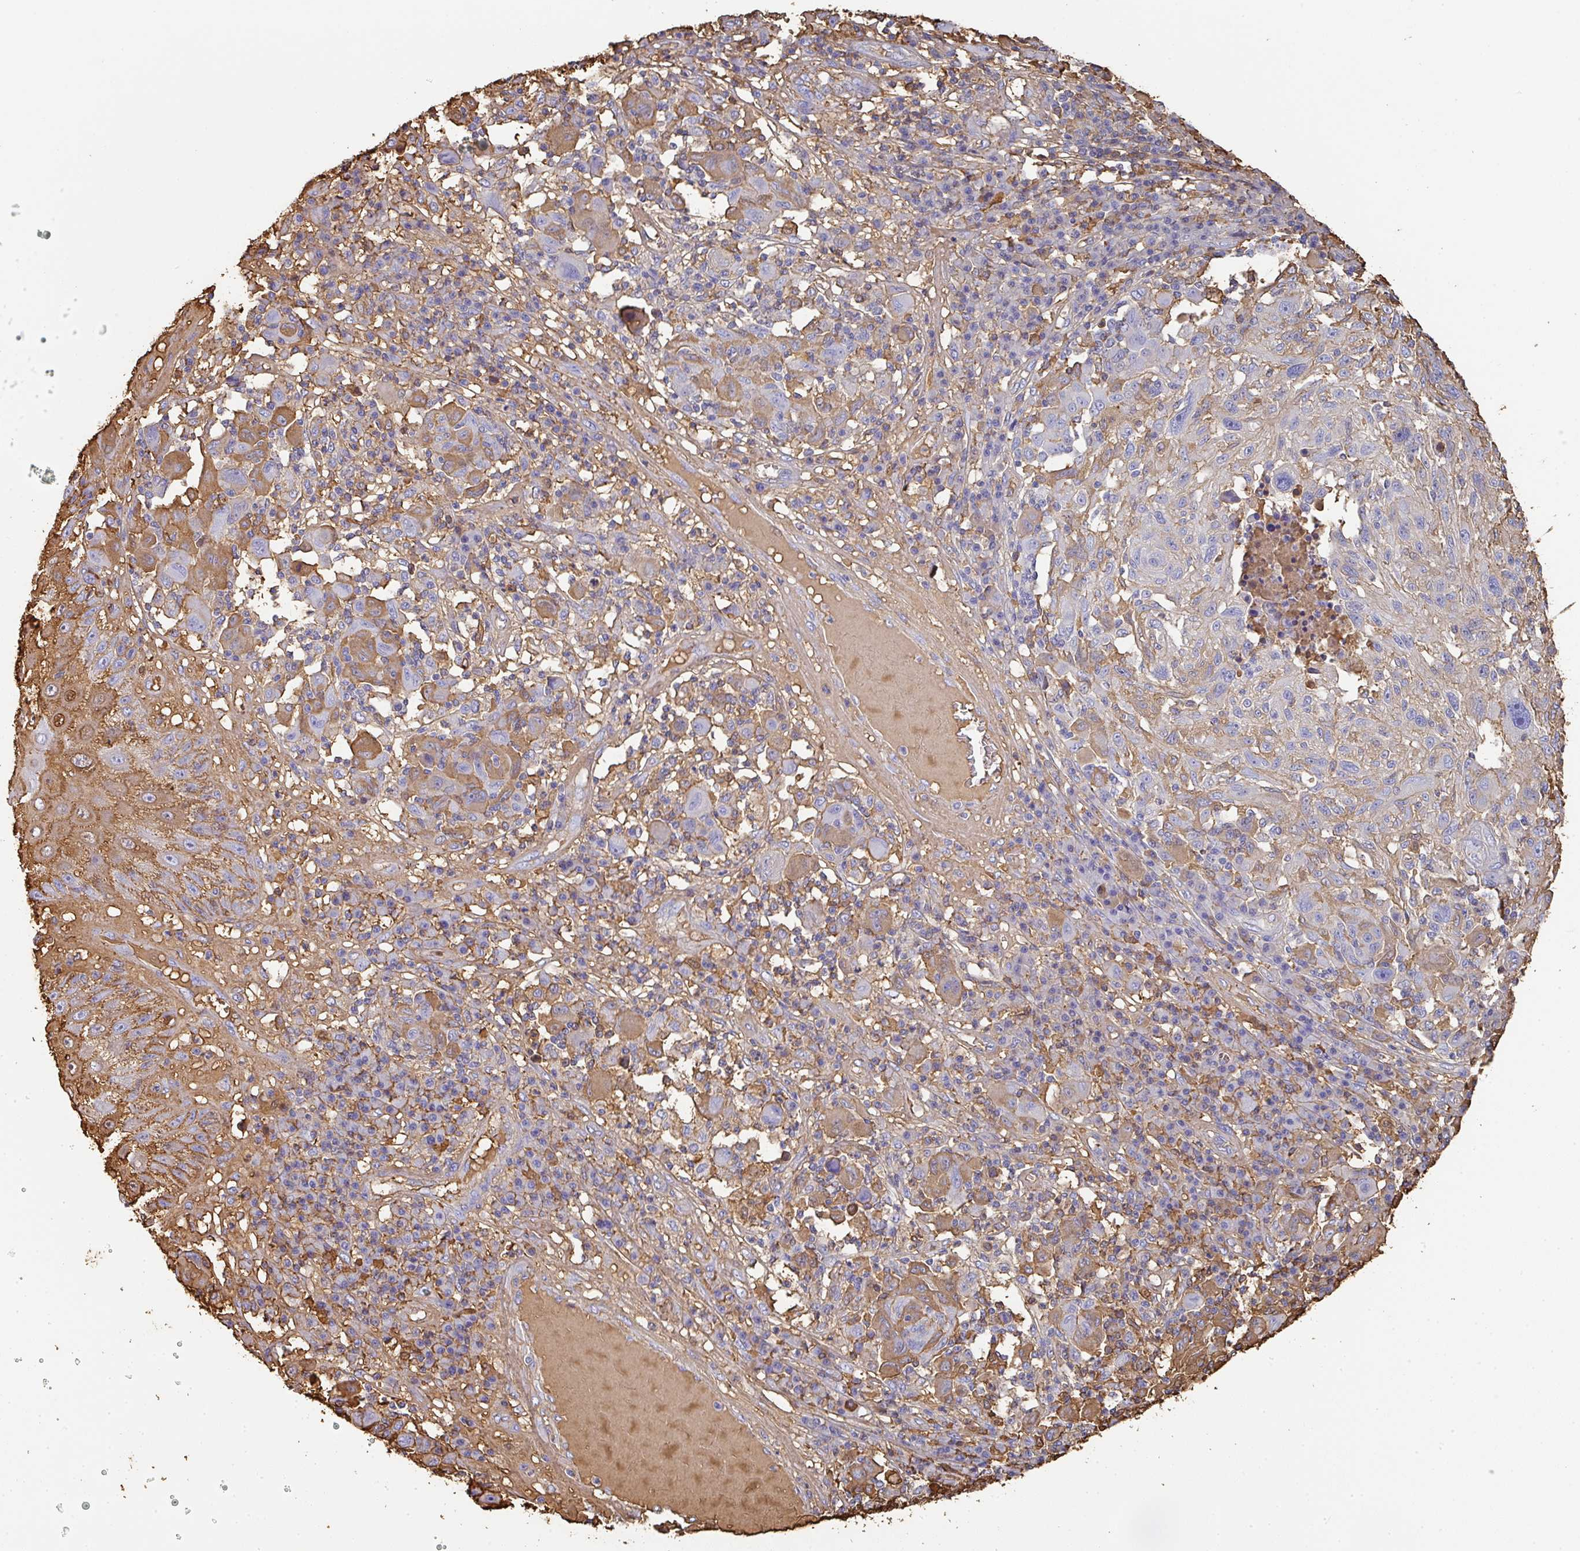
{"staining": {"intensity": "moderate", "quantity": "25%-75%", "location": "cytoplasmic/membranous"}, "tissue": "melanoma", "cell_type": "Tumor cells", "image_type": "cancer", "snomed": [{"axis": "morphology", "description": "Malignant melanoma, NOS"}, {"axis": "topography", "description": "Skin"}], "caption": "Immunohistochemistry of human malignant melanoma shows medium levels of moderate cytoplasmic/membranous staining in about 25%-75% of tumor cells.", "gene": "ALB", "patient": {"sex": "male", "age": 53}}